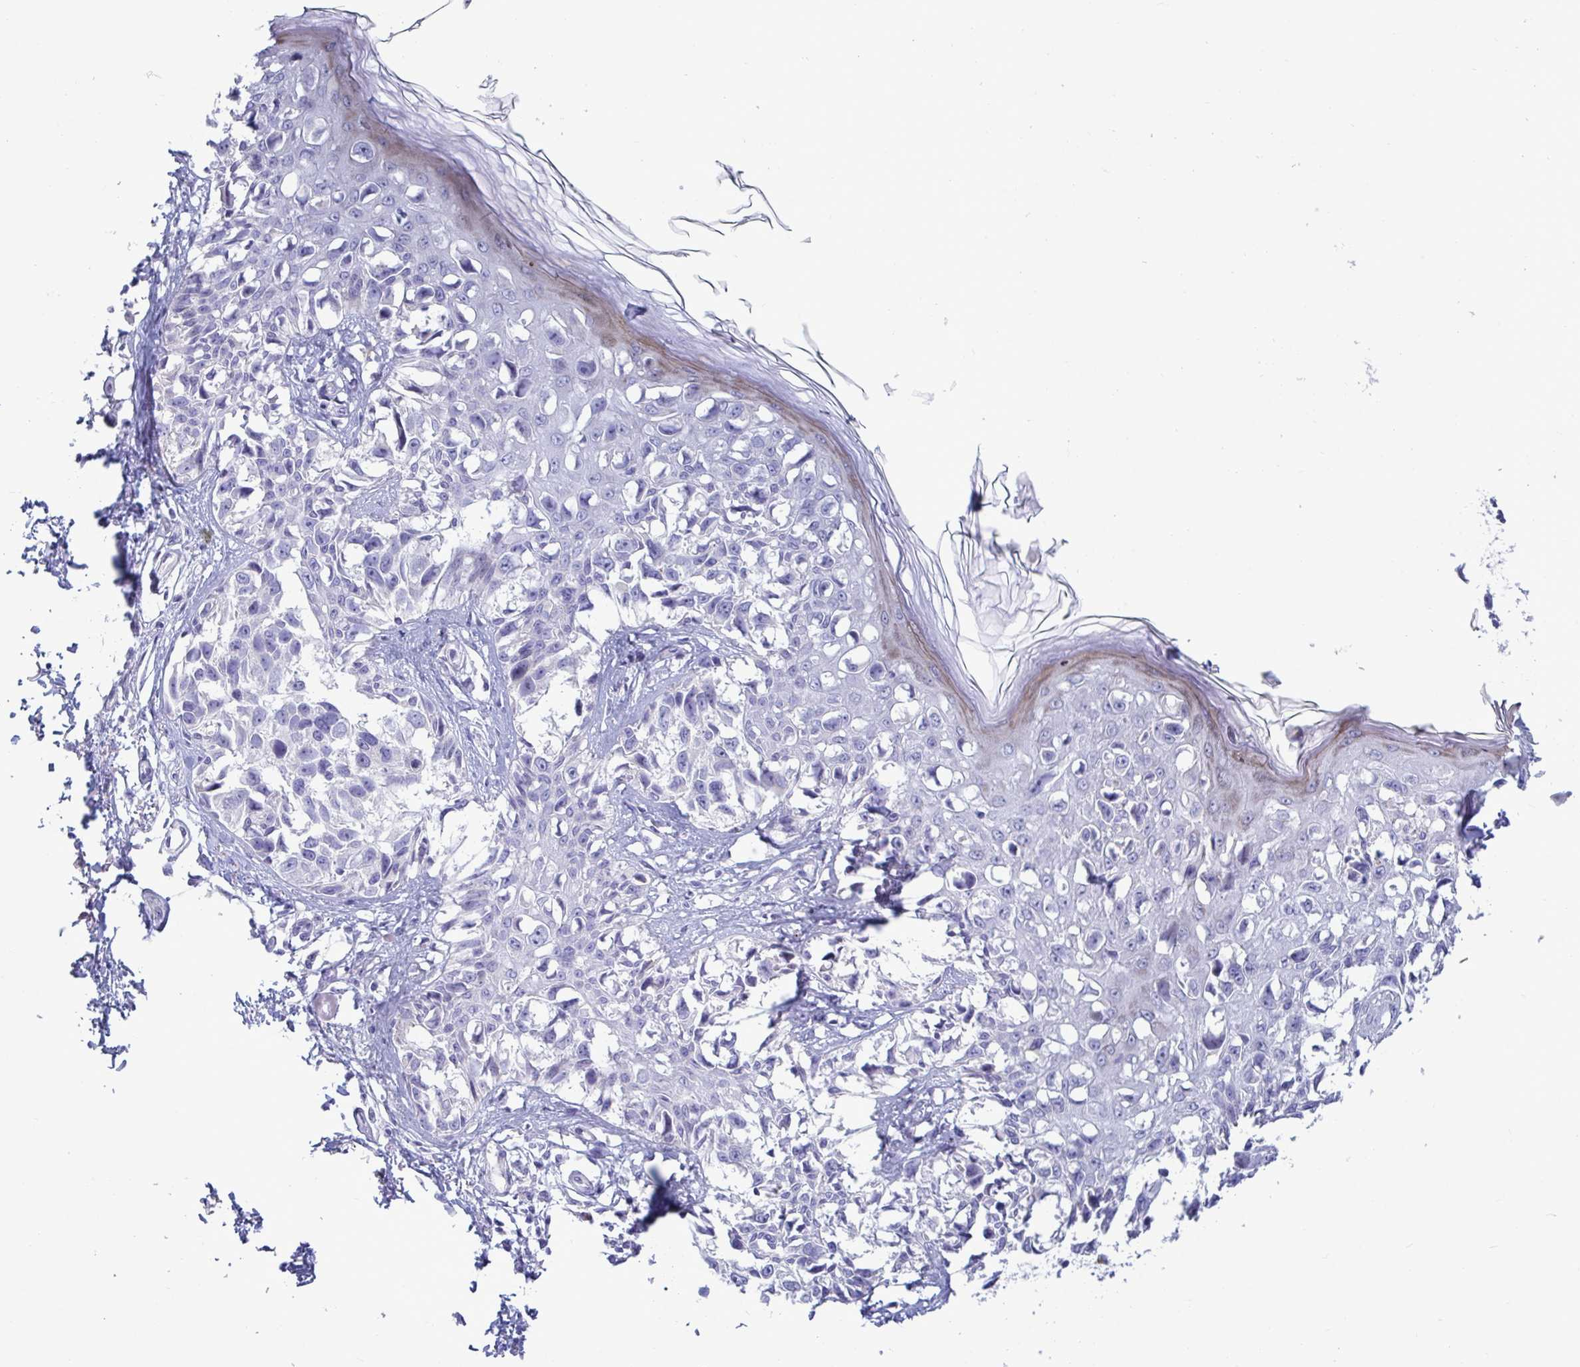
{"staining": {"intensity": "negative", "quantity": "none", "location": "none"}, "tissue": "melanoma", "cell_type": "Tumor cells", "image_type": "cancer", "snomed": [{"axis": "morphology", "description": "Malignant melanoma, NOS"}, {"axis": "topography", "description": "Skin"}], "caption": "Protein analysis of melanoma shows no significant expression in tumor cells. (DAB immunohistochemistry (IHC) with hematoxylin counter stain).", "gene": "TAS2R38", "patient": {"sex": "male", "age": 73}}